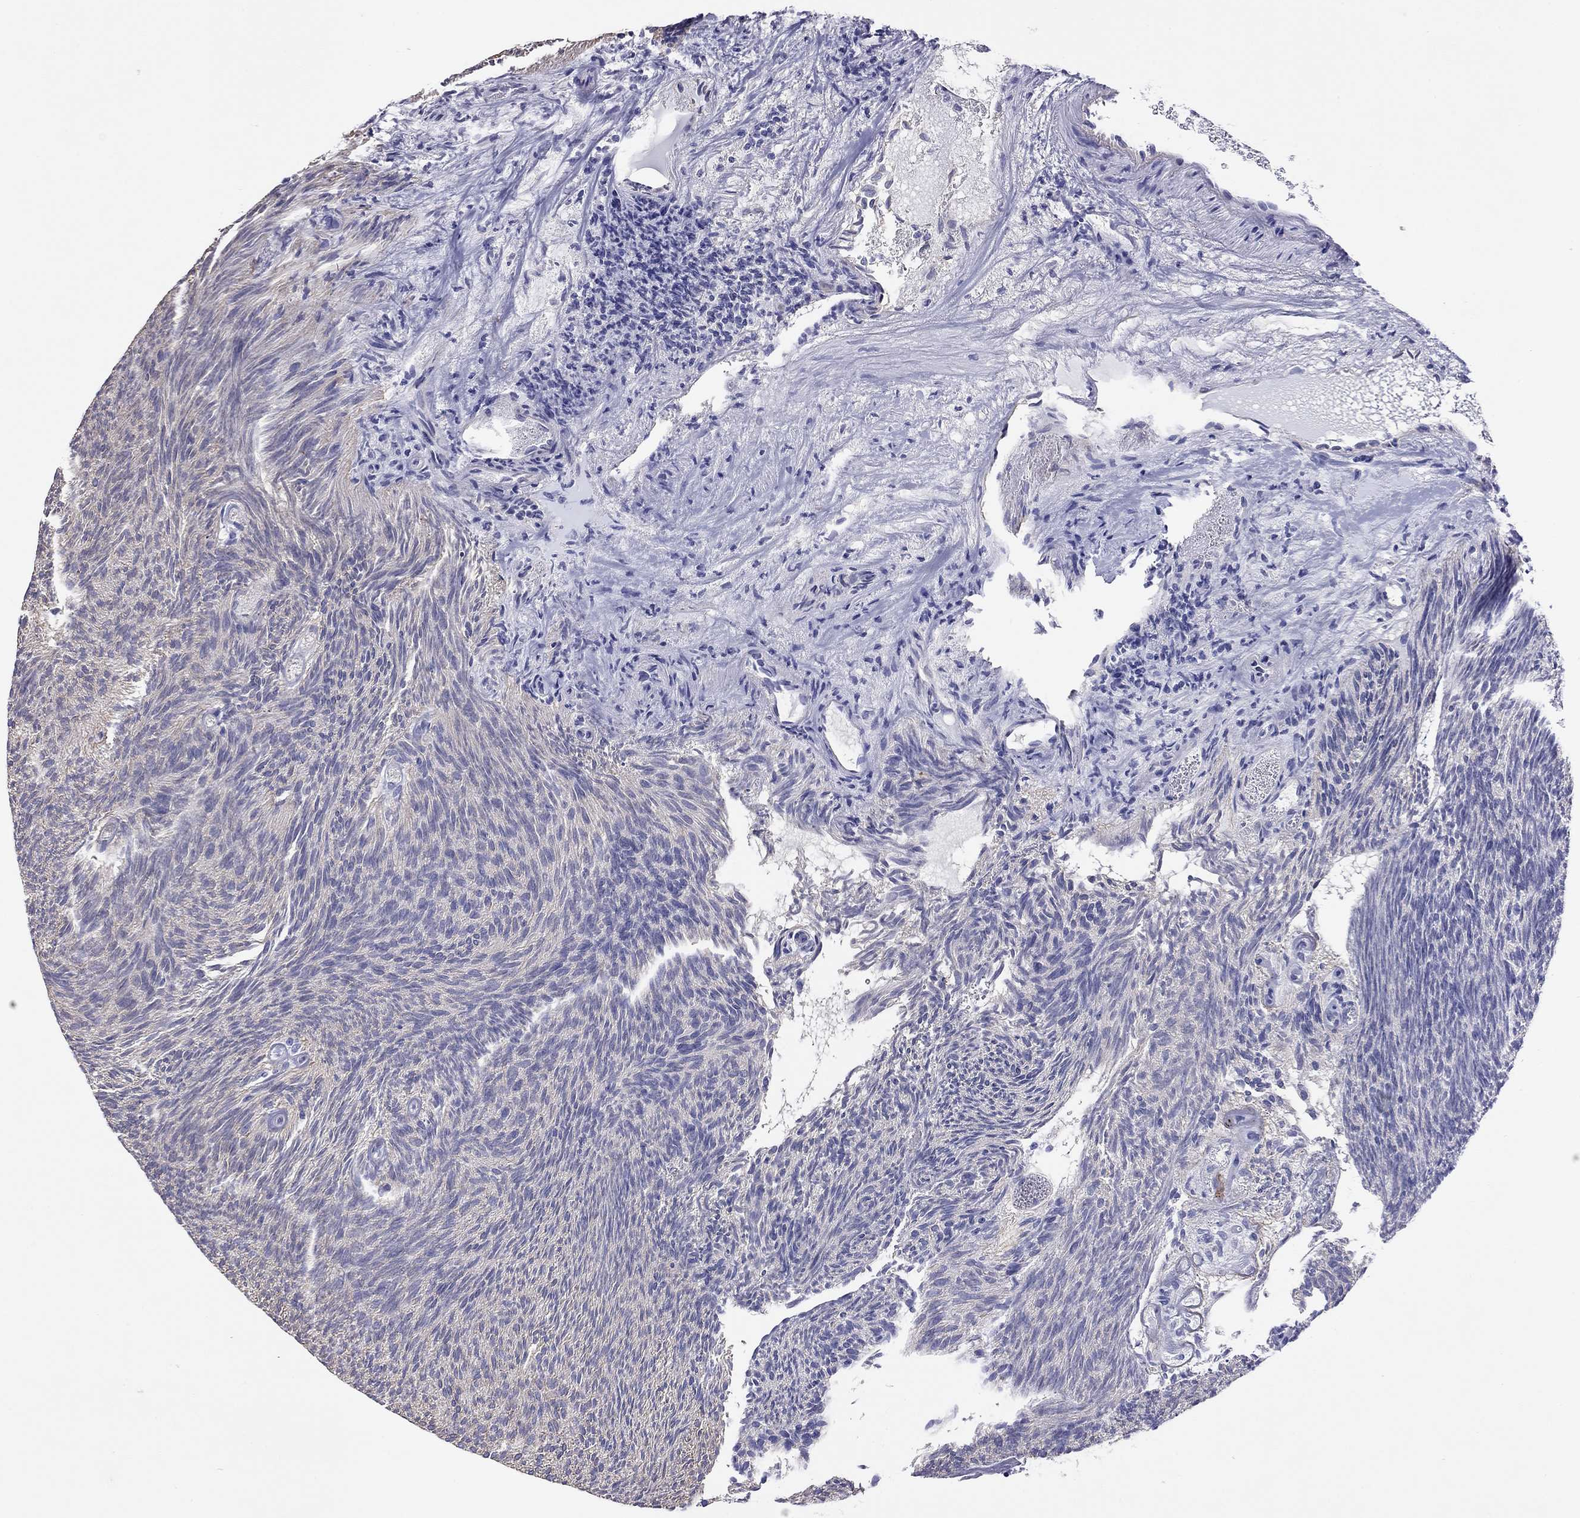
{"staining": {"intensity": "negative", "quantity": "none", "location": "none"}, "tissue": "urothelial cancer", "cell_type": "Tumor cells", "image_type": "cancer", "snomed": [{"axis": "morphology", "description": "Urothelial carcinoma, Low grade"}, {"axis": "topography", "description": "Urinary bladder"}], "caption": "Immunohistochemistry of low-grade urothelial carcinoma shows no staining in tumor cells.", "gene": "CAPNS2", "patient": {"sex": "male", "age": 77}}